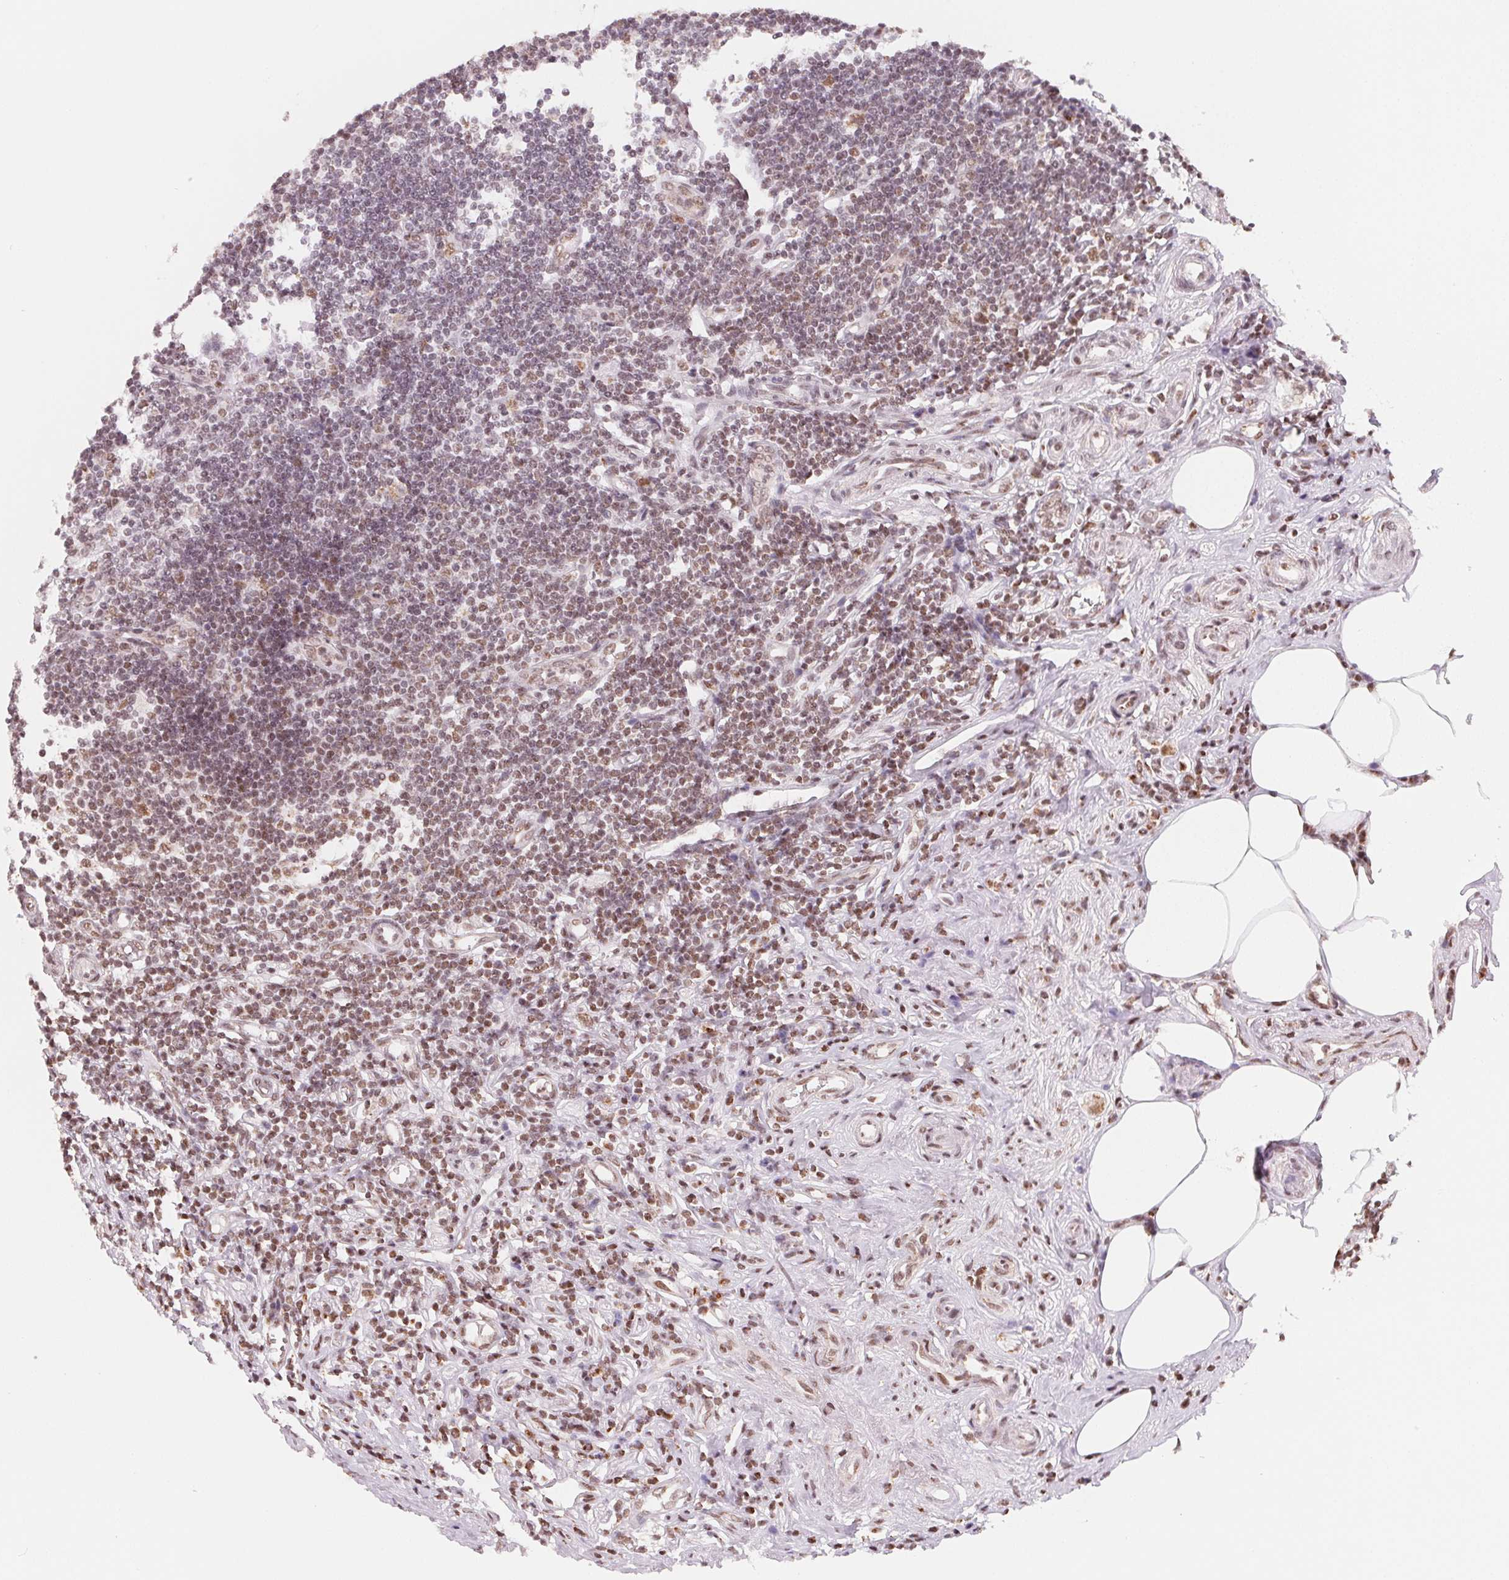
{"staining": {"intensity": "moderate", "quantity": ">75%", "location": "cytoplasmic/membranous,nuclear"}, "tissue": "appendix", "cell_type": "Glandular cells", "image_type": "normal", "snomed": [{"axis": "morphology", "description": "Normal tissue, NOS"}, {"axis": "topography", "description": "Appendix"}], "caption": "High-magnification brightfield microscopy of normal appendix stained with DAB (3,3'-diaminobenzidine) (brown) and counterstained with hematoxylin (blue). glandular cells exhibit moderate cytoplasmic/membranous,nuclear expression is present in about>75% of cells.", "gene": "TOPORS", "patient": {"sex": "female", "age": 57}}